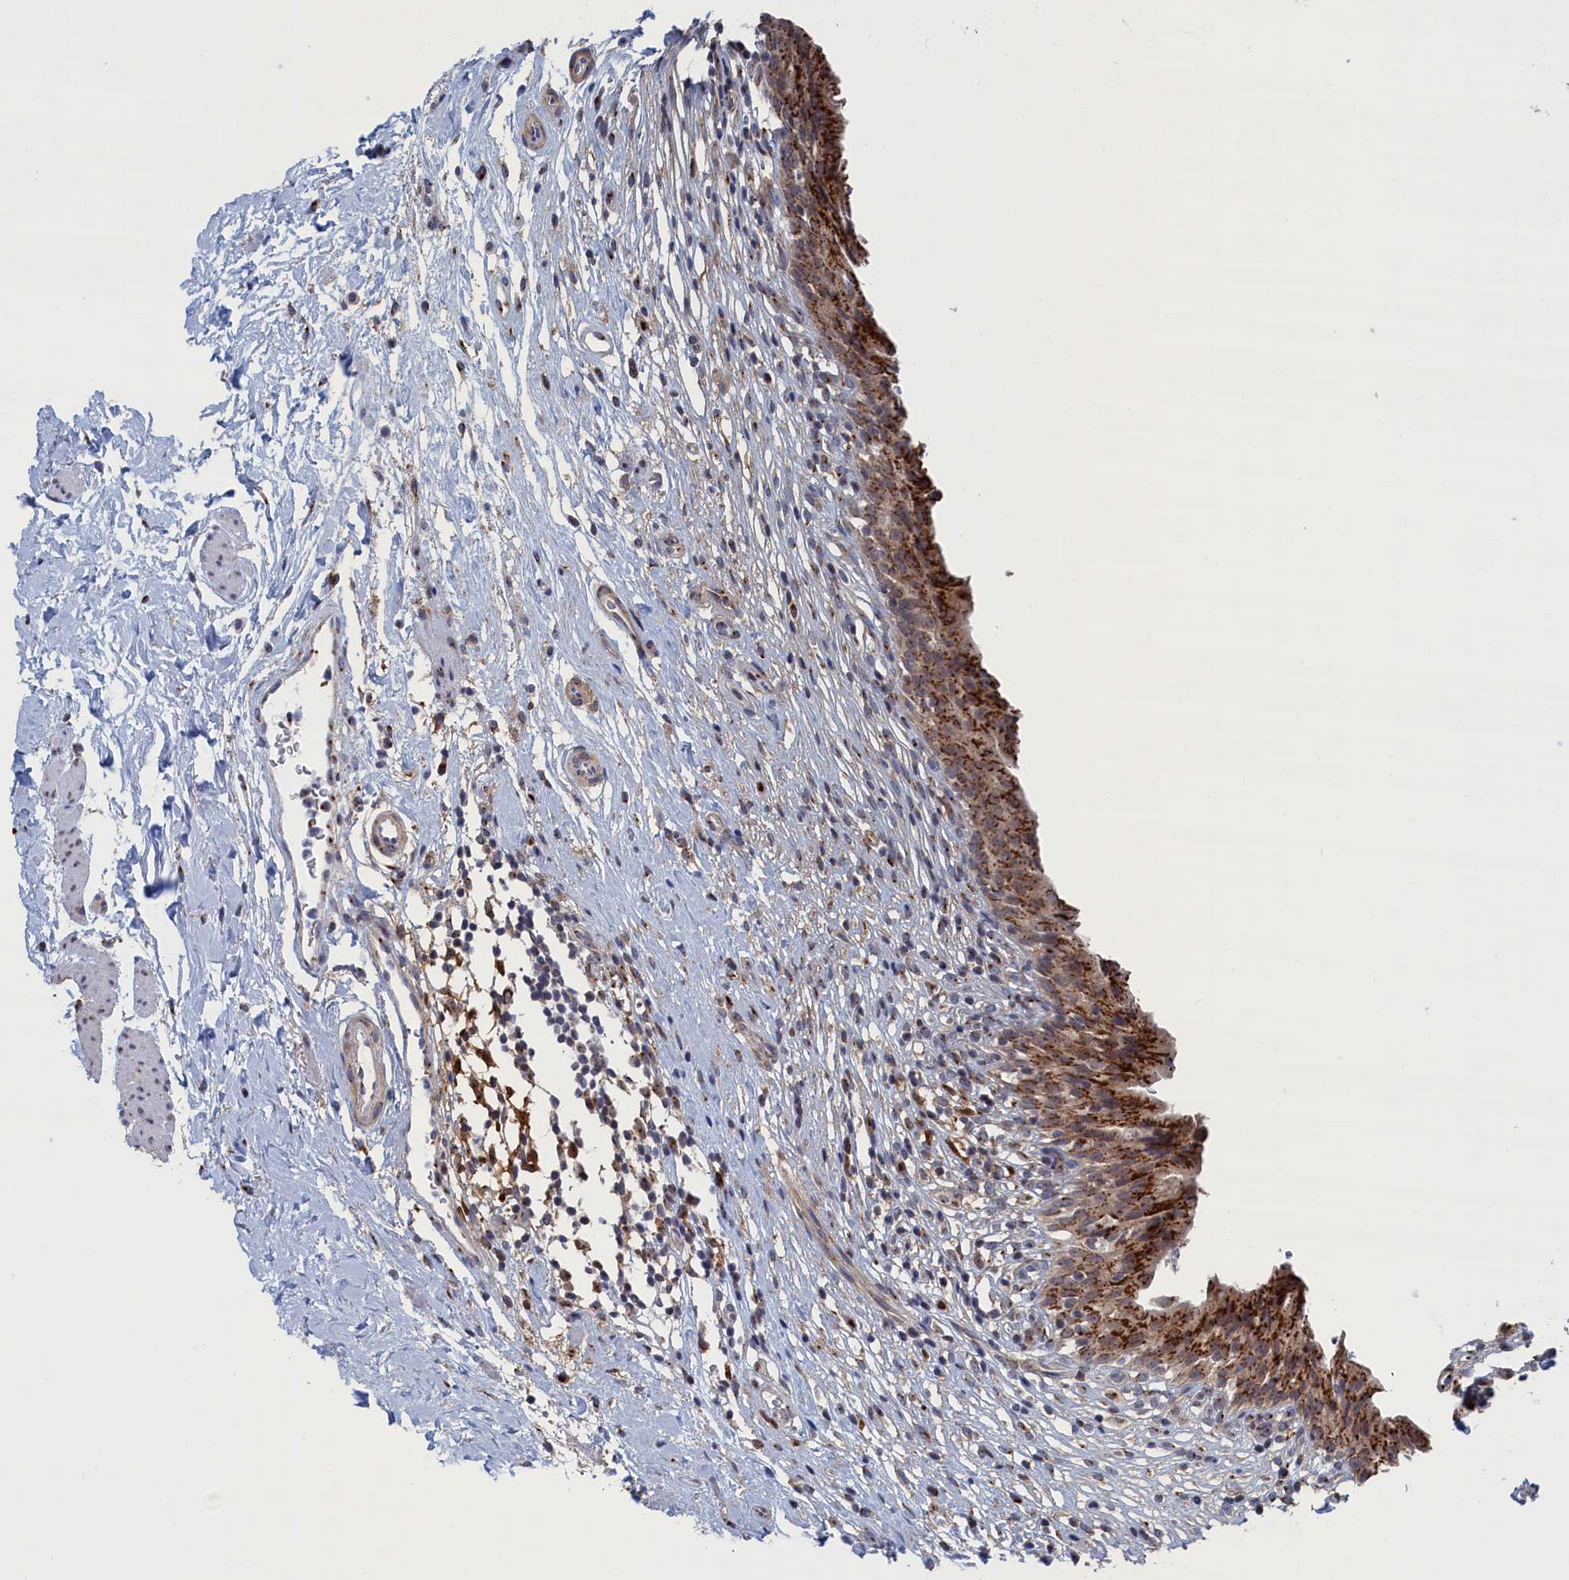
{"staining": {"intensity": "strong", "quantity": "25%-75%", "location": "cytoplasmic/membranous"}, "tissue": "urinary bladder", "cell_type": "Urothelial cells", "image_type": "normal", "snomed": [{"axis": "morphology", "description": "Normal tissue, NOS"}, {"axis": "morphology", "description": "Inflammation, NOS"}, {"axis": "topography", "description": "Urinary bladder"}], "caption": "Protein staining exhibits strong cytoplasmic/membranous staining in about 25%-75% of urothelial cells in benign urinary bladder.", "gene": "IRX1", "patient": {"sex": "male", "age": 63}}